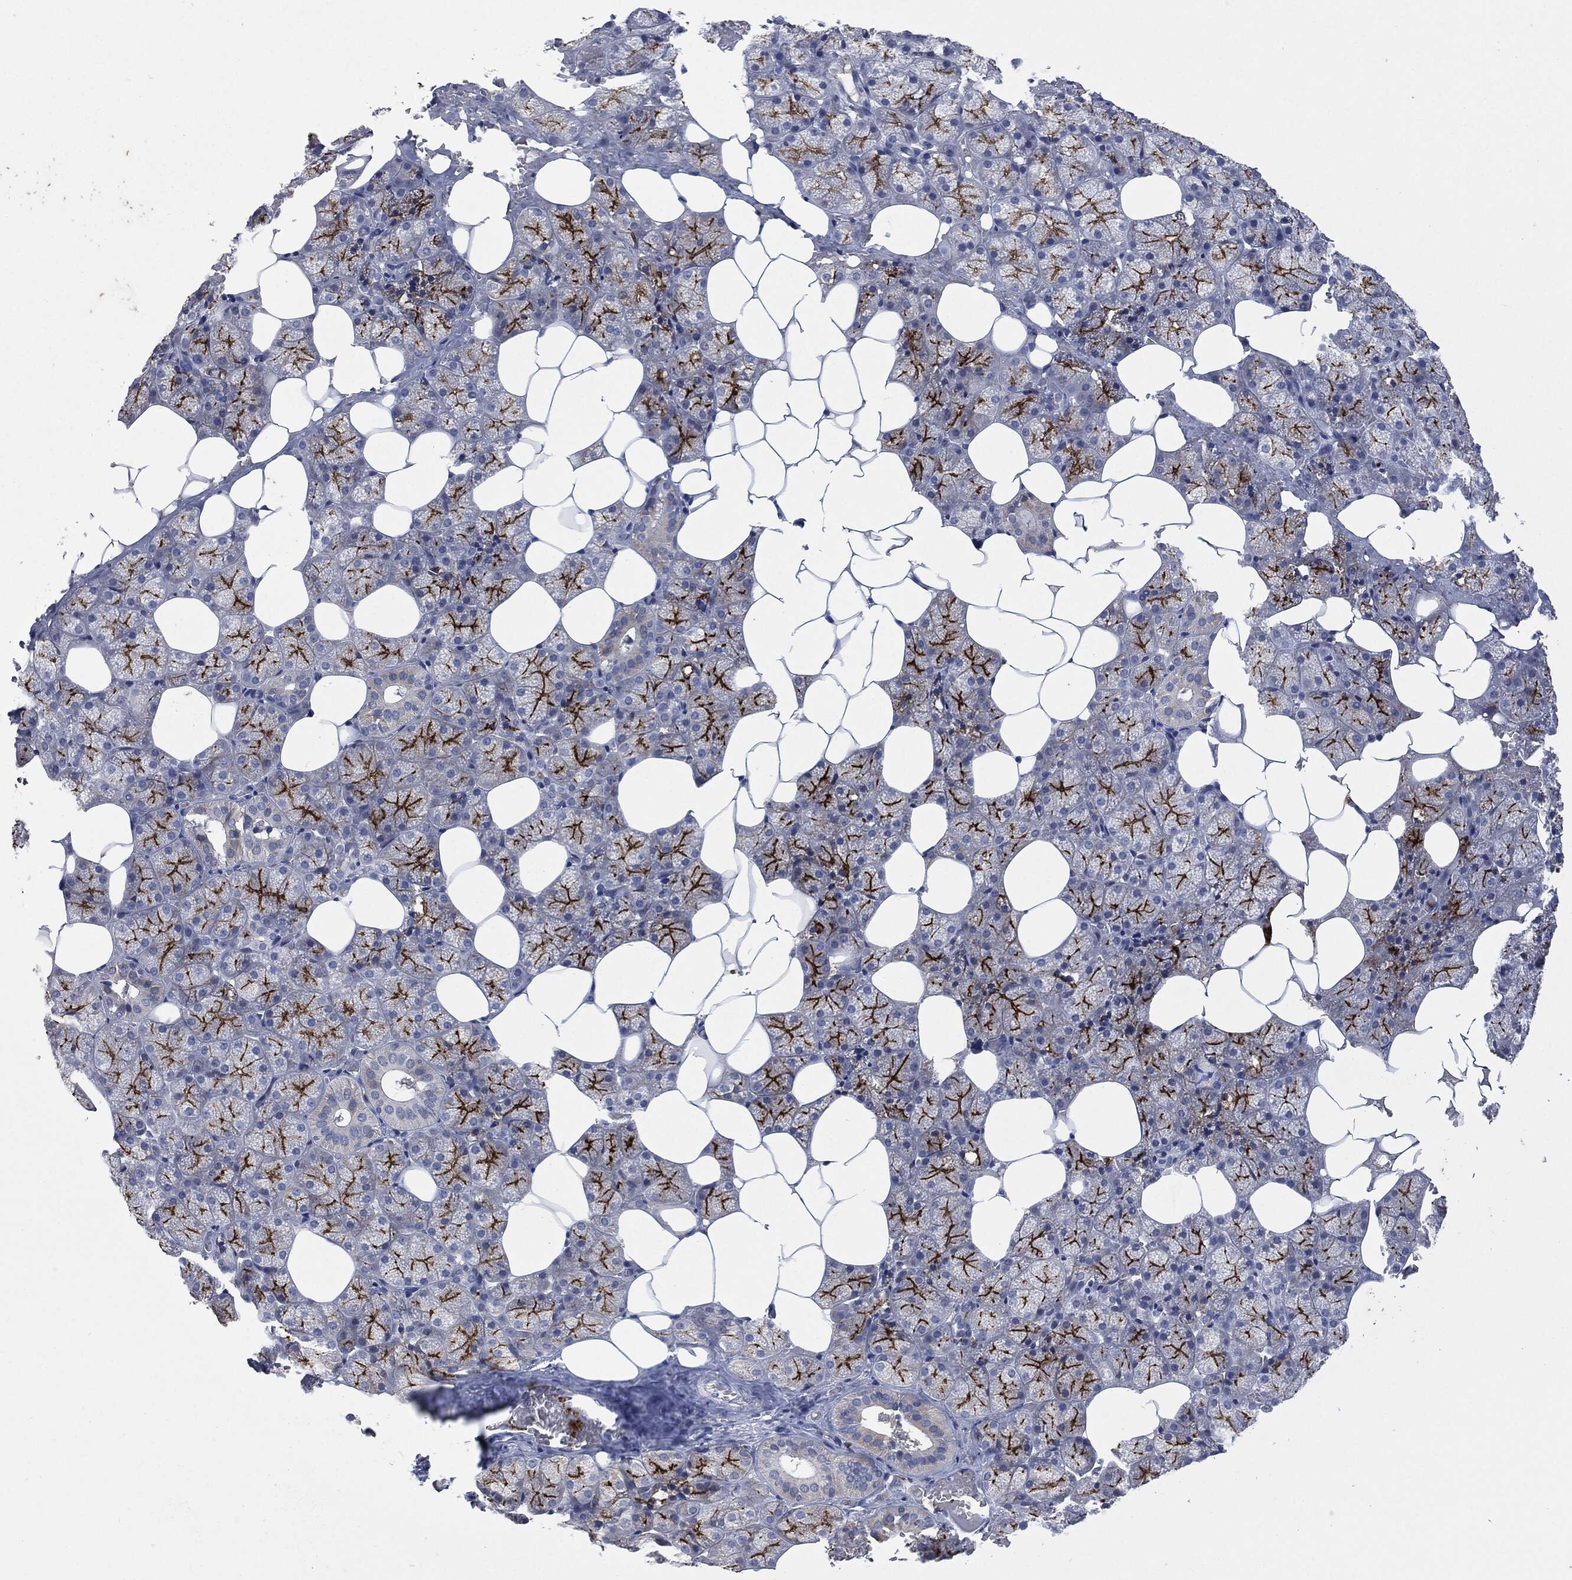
{"staining": {"intensity": "strong", "quantity": "25%-75%", "location": "cytoplasmic/membranous"}, "tissue": "salivary gland", "cell_type": "Glandular cells", "image_type": "normal", "snomed": [{"axis": "morphology", "description": "Normal tissue, NOS"}, {"axis": "topography", "description": "Salivary gland"}], "caption": "A high-resolution photomicrograph shows immunohistochemistry (IHC) staining of normal salivary gland, which reveals strong cytoplasmic/membranous positivity in about 25%-75% of glandular cells.", "gene": "CD33", "patient": {"sex": "male", "age": 38}}